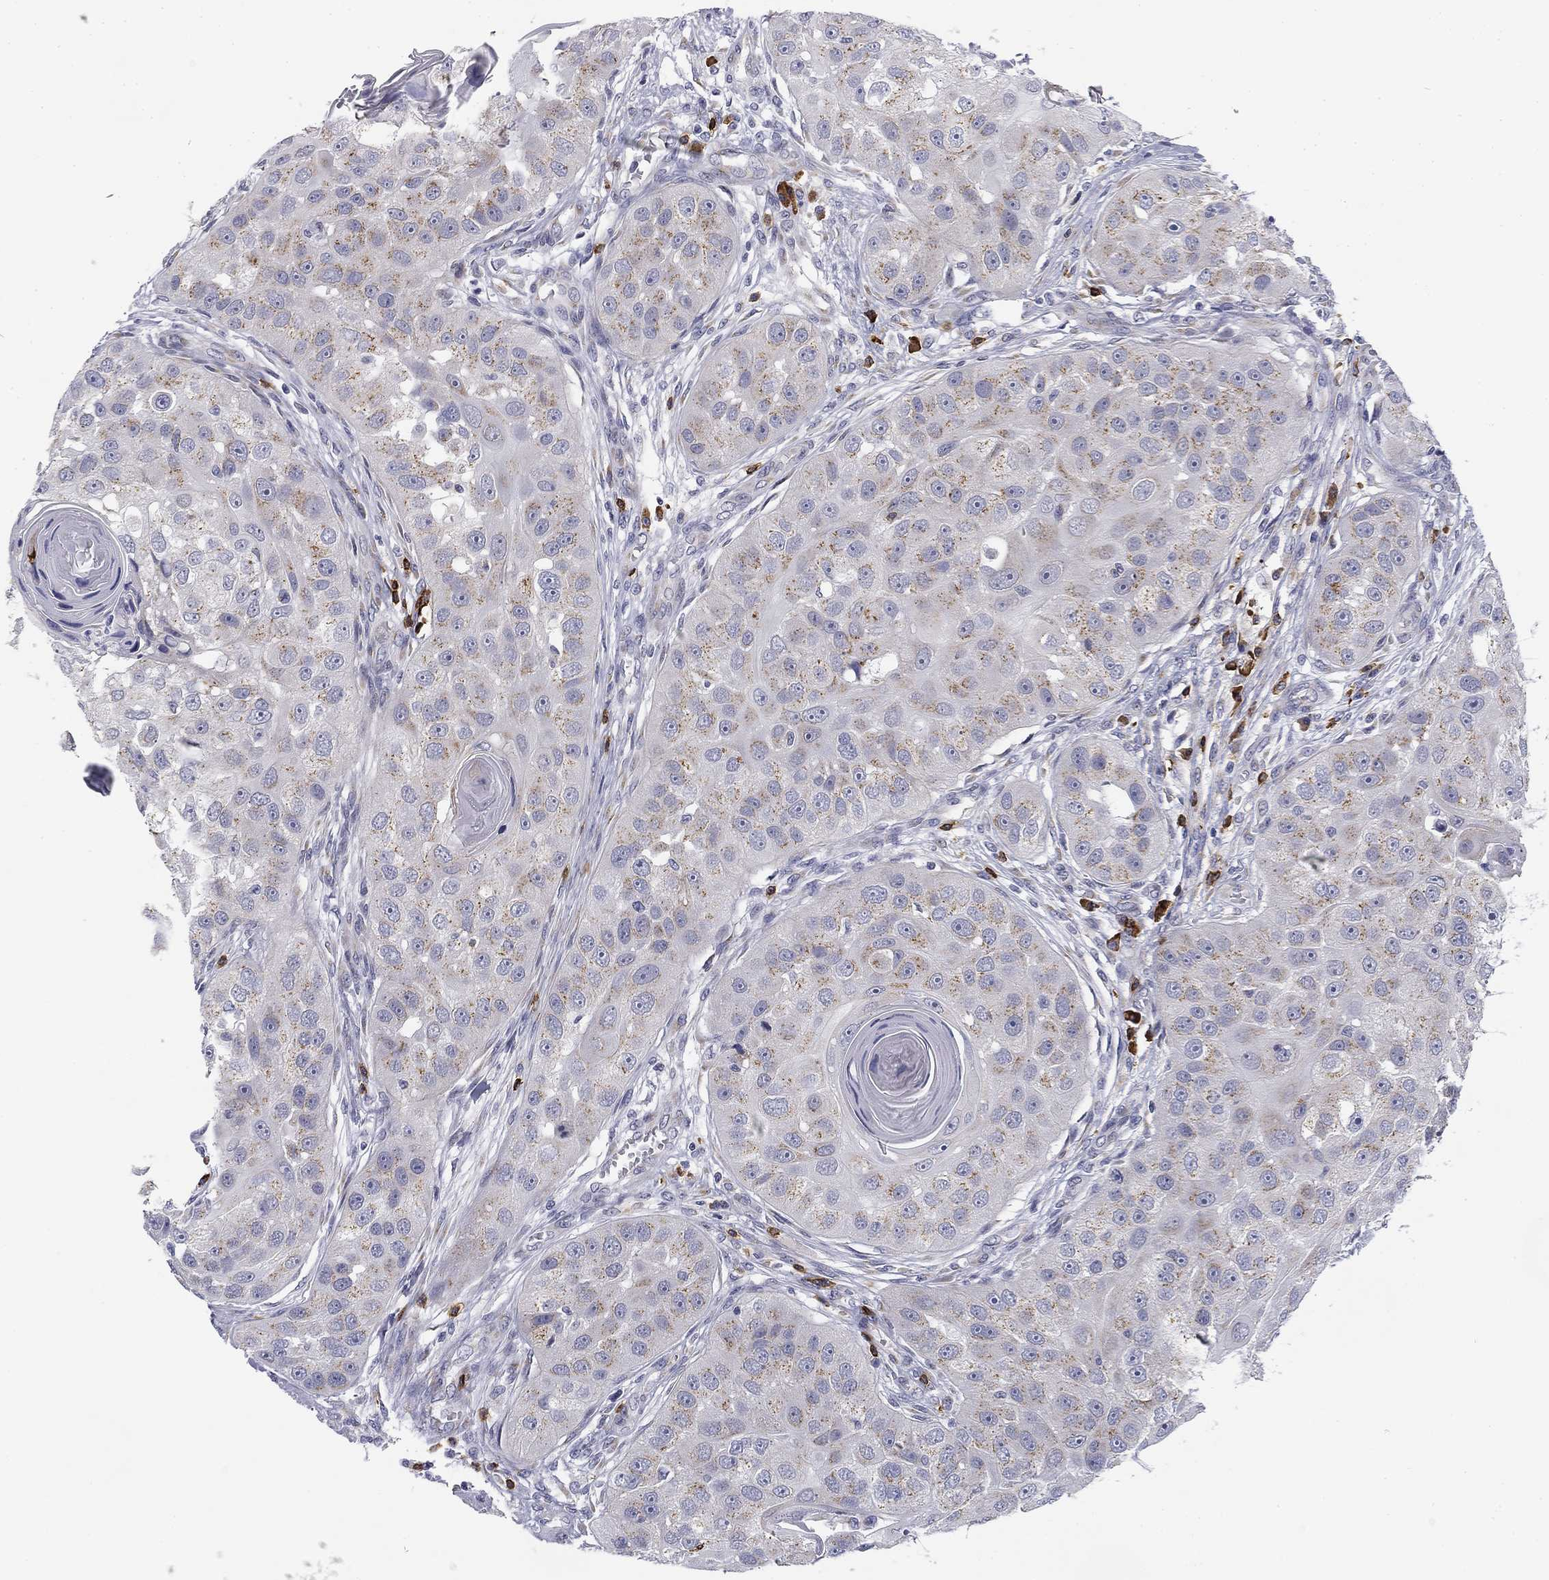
{"staining": {"intensity": "negative", "quantity": "none", "location": "none"}, "tissue": "head and neck cancer", "cell_type": "Tumor cells", "image_type": "cancer", "snomed": [{"axis": "morphology", "description": "Normal tissue, NOS"}, {"axis": "morphology", "description": "Squamous cell carcinoma, NOS"}, {"axis": "topography", "description": "Skeletal muscle"}, {"axis": "topography", "description": "Head-Neck"}], "caption": "High magnification brightfield microscopy of head and neck squamous cell carcinoma stained with DAB (3,3'-diaminobenzidine) (brown) and counterstained with hematoxylin (blue): tumor cells show no significant staining.", "gene": "TRAT1", "patient": {"sex": "male", "age": 51}}